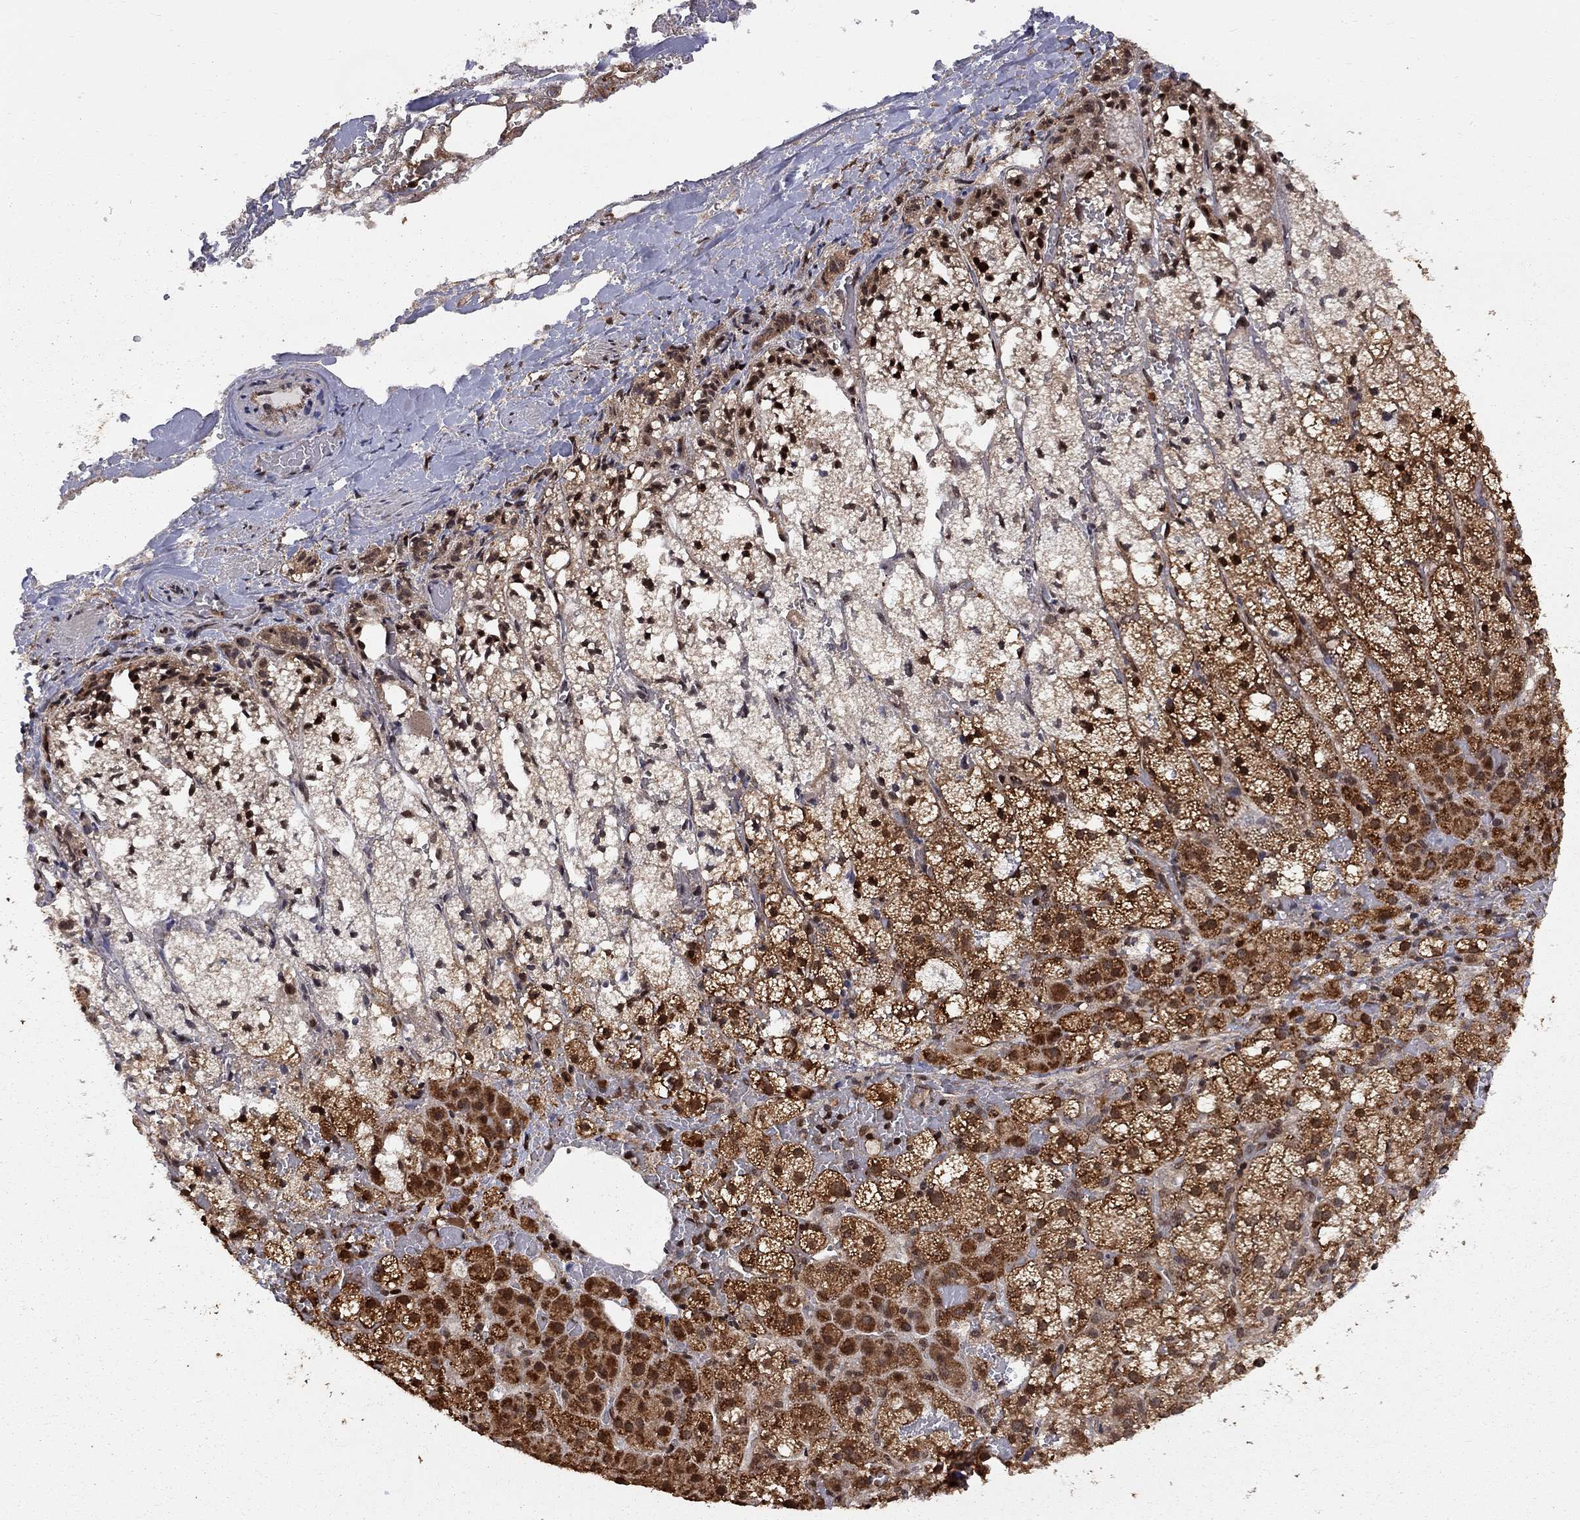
{"staining": {"intensity": "strong", "quantity": ">75%", "location": "cytoplasmic/membranous,nuclear"}, "tissue": "adrenal gland", "cell_type": "Glandular cells", "image_type": "normal", "snomed": [{"axis": "morphology", "description": "Normal tissue, NOS"}, {"axis": "topography", "description": "Adrenal gland"}], "caption": "Brown immunohistochemical staining in normal human adrenal gland demonstrates strong cytoplasmic/membranous,nuclear expression in approximately >75% of glandular cells. (Stains: DAB in brown, nuclei in blue, Microscopy: brightfield microscopy at high magnification).", "gene": "ELOB", "patient": {"sex": "male", "age": 53}}